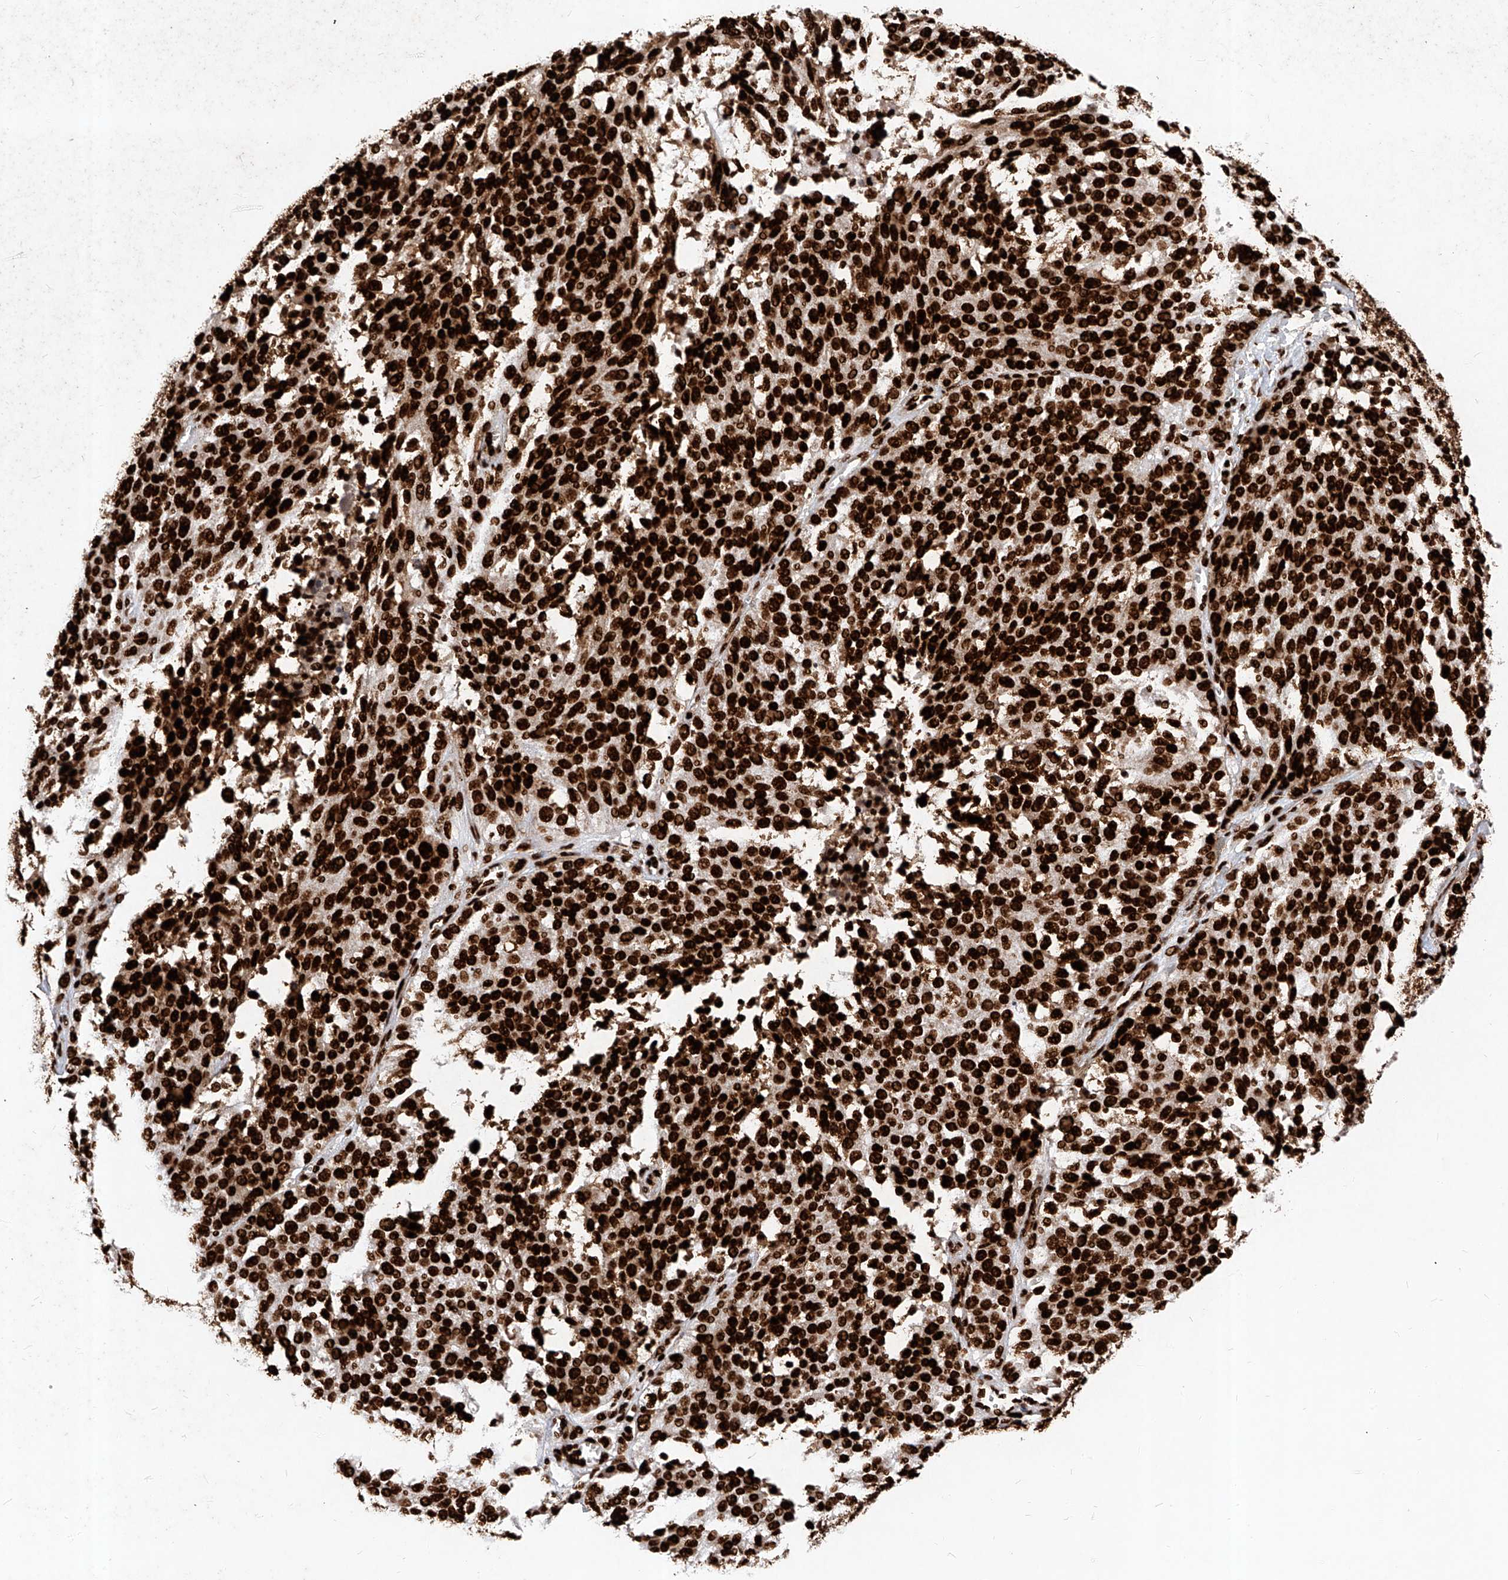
{"staining": {"intensity": "strong", "quantity": ">75%", "location": "nuclear"}, "tissue": "ovarian cancer", "cell_type": "Tumor cells", "image_type": "cancer", "snomed": [{"axis": "morphology", "description": "Cystadenocarcinoma, serous, NOS"}, {"axis": "topography", "description": "Ovary"}], "caption": "Tumor cells display high levels of strong nuclear staining in about >75% of cells in serous cystadenocarcinoma (ovarian).", "gene": "SRSF6", "patient": {"sex": "female", "age": 44}}